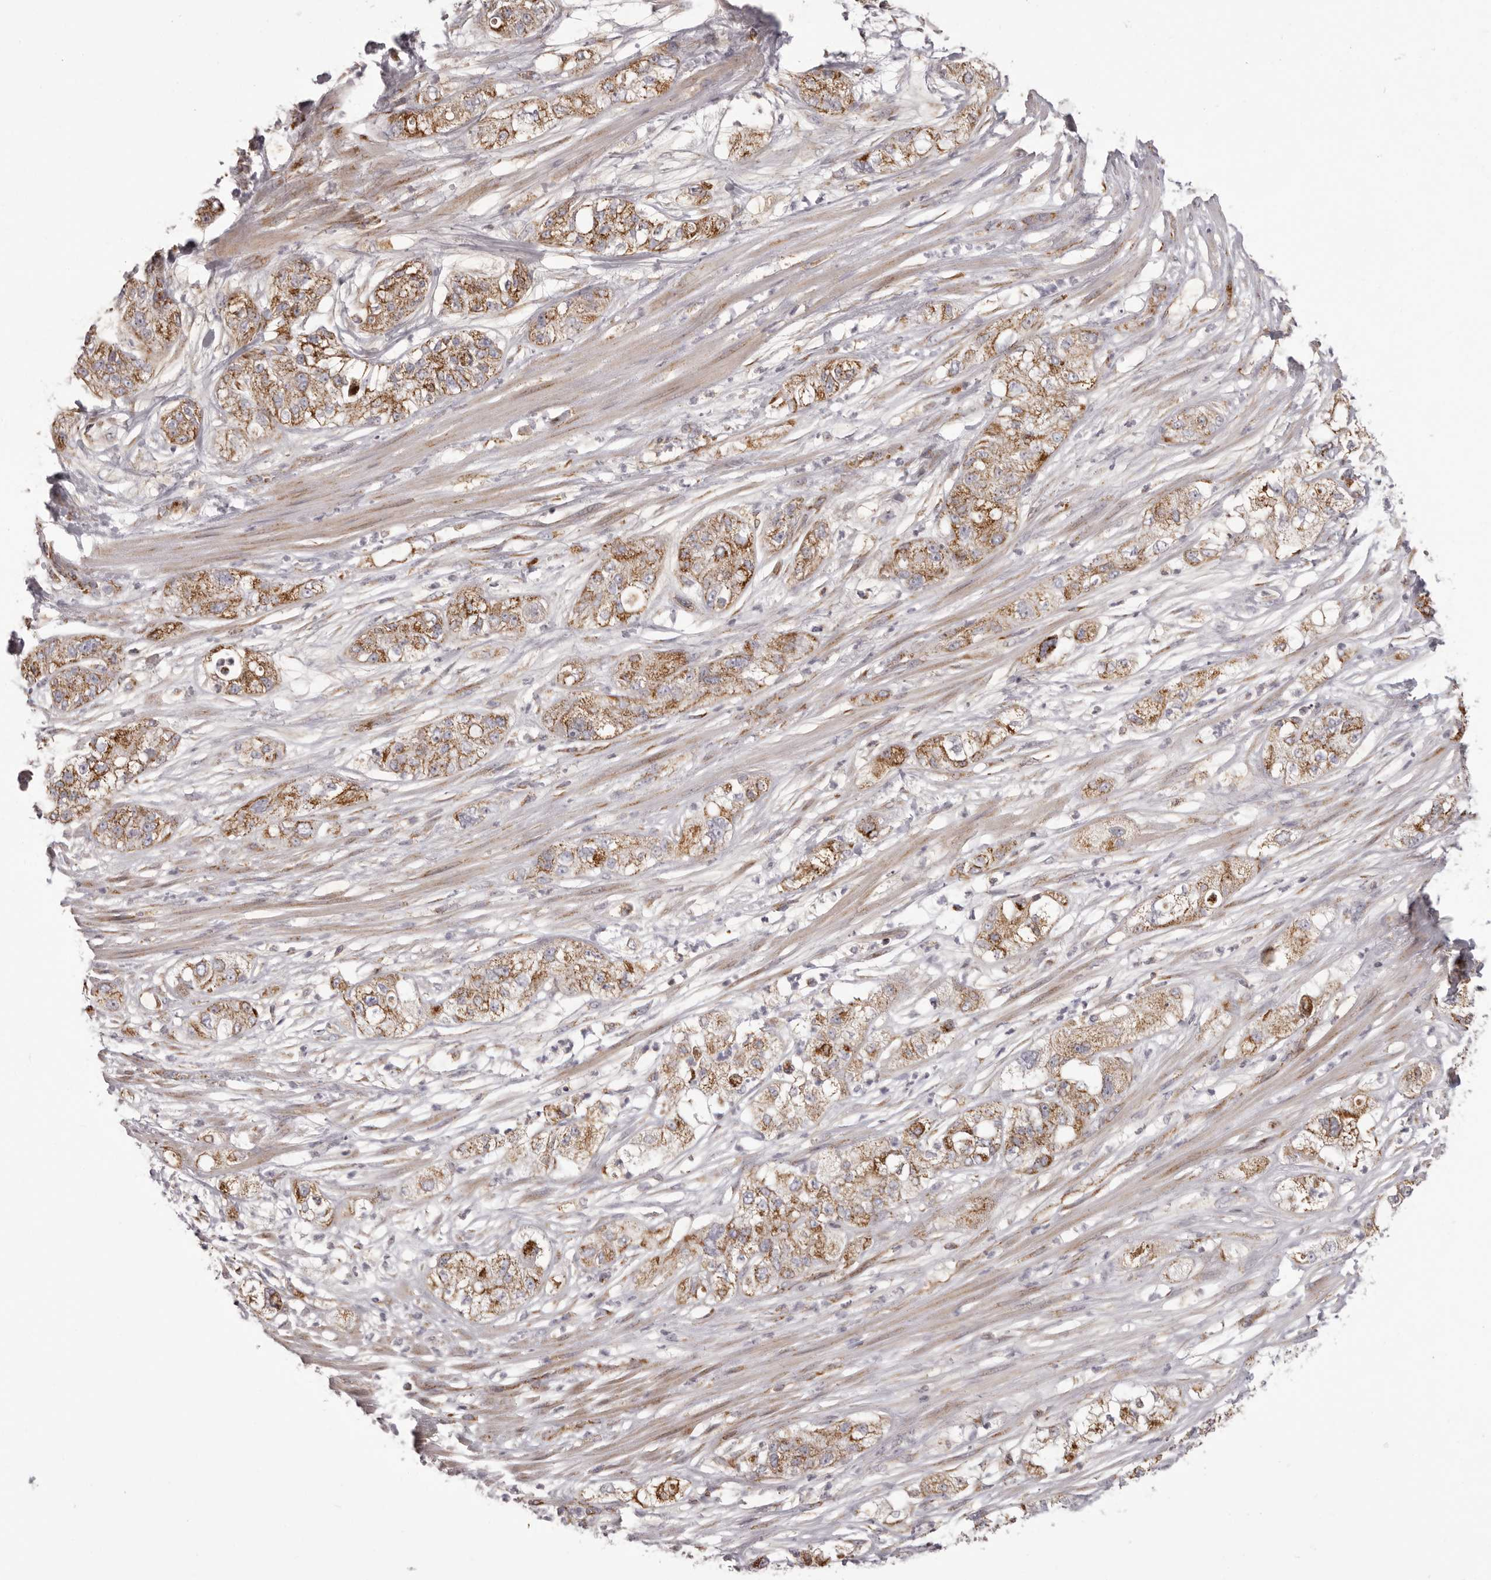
{"staining": {"intensity": "strong", "quantity": ">75%", "location": "cytoplasmic/membranous"}, "tissue": "pancreatic cancer", "cell_type": "Tumor cells", "image_type": "cancer", "snomed": [{"axis": "morphology", "description": "Adenocarcinoma, NOS"}, {"axis": "topography", "description": "Pancreas"}], "caption": "Pancreatic adenocarcinoma stained with immunohistochemistry (IHC) demonstrates strong cytoplasmic/membranous positivity in approximately >75% of tumor cells. The staining is performed using DAB (3,3'-diaminobenzidine) brown chromogen to label protein expression. The nuclei are counter-stained blue using hematoxylin.", "gene": "CHRM2", "patient": {"sex": "female", "age": 78}}